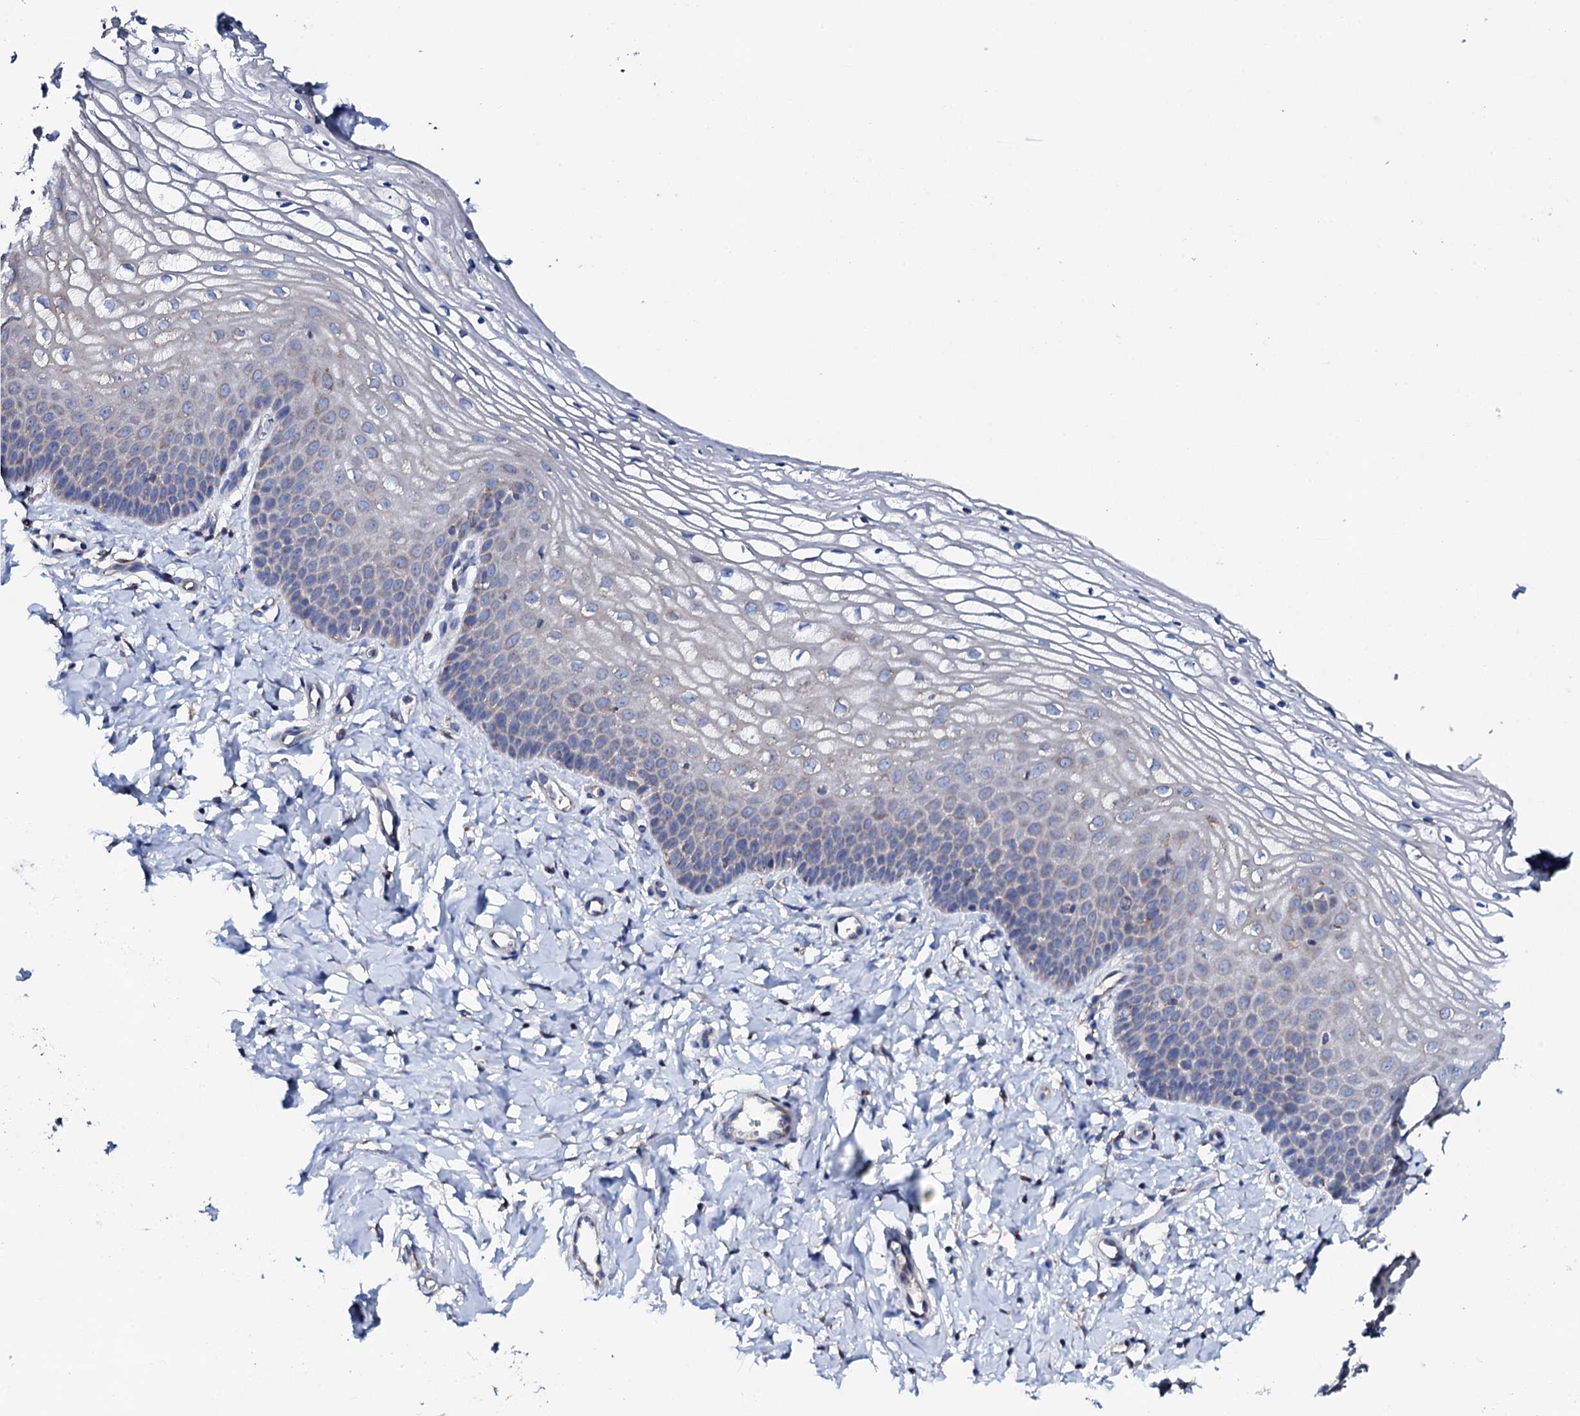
{"staining": {"intensity": "negative", "quantity": "none", "location": "none"}, "tissue": "vagina", "cell_type": "Squamous epithelial cells", "image_type": "normal", "snomed": [{"axis": "morphology", "description": "Normal tissue, NOS"}, {"axis": "topography", "description": "Vagina"}, {"axis": "topography", "description": "Cervix"}], "caption": "High magnification brightfield microscopy of unremarkable vagina stained with DAB (brown) and counterstained with hematoxylin (blue): squamous epithelial cells show no significant staining. (Stains: DAB IHC with hematoxylin counter stain, Microscopy: brightfield microscopy at high magnification).", "gene": "TCAF2C", "patient": {"sex": "female", "age": 40}}